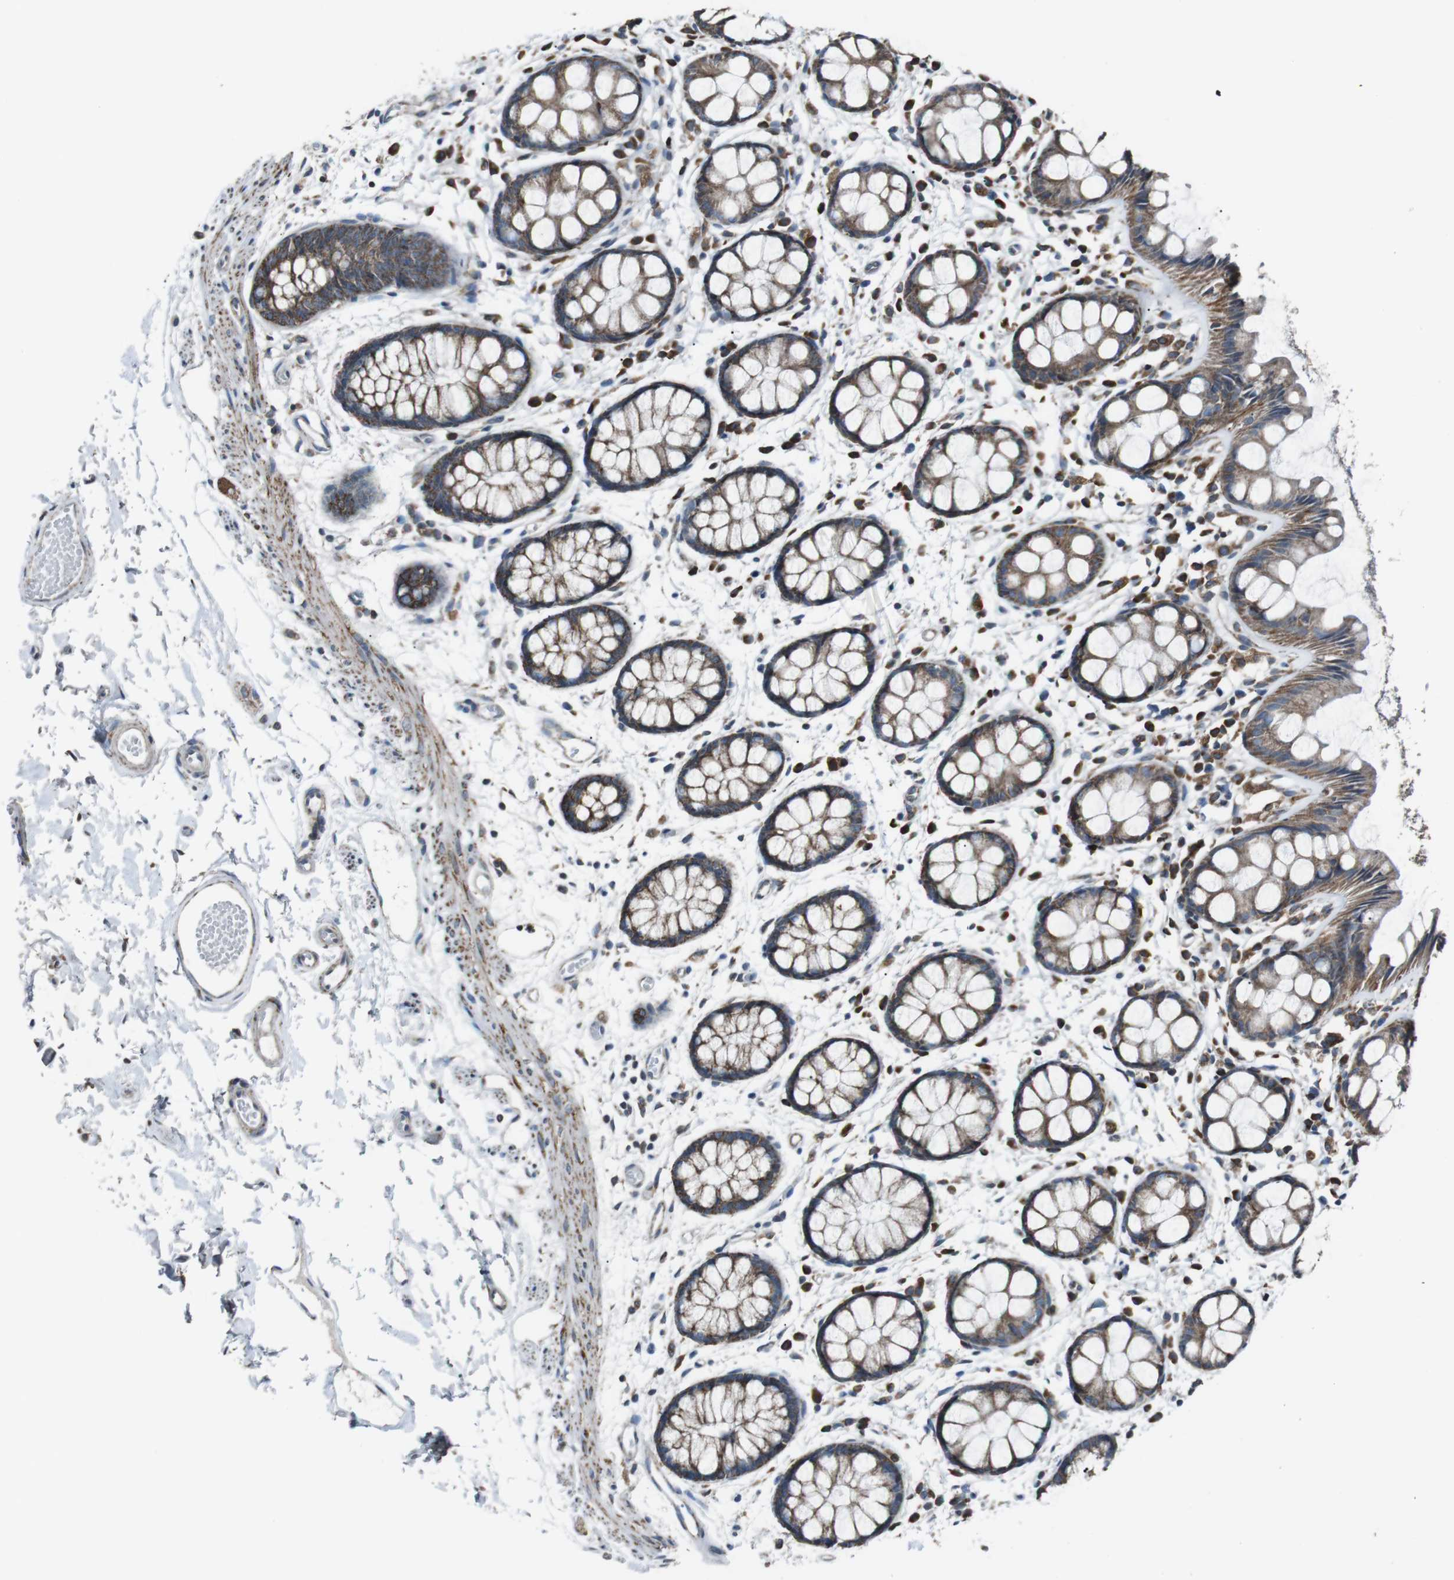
{"staining": {"intensity": "moderate", "quantity": ">75%", "location": "cytoplasmic/membranous"}, "tissue": "rectum", "cell_type": "Glandular cells", "image_type": "normal", "snomed": [{"axis": "morphology", "description": "Normal tissue, NOS"}, {"axis": "topography", "description": "Rectum"}], "caption": "Immunohistochemistry (DAB (3,3'-diaminobenzidine)) staining of normal rectum shows moderate cytoplasmic/membranous protein expression in approximately >75% of glandular cells.", "gene": "CISD2", "patient": {"sex": "female", "age": 66}}